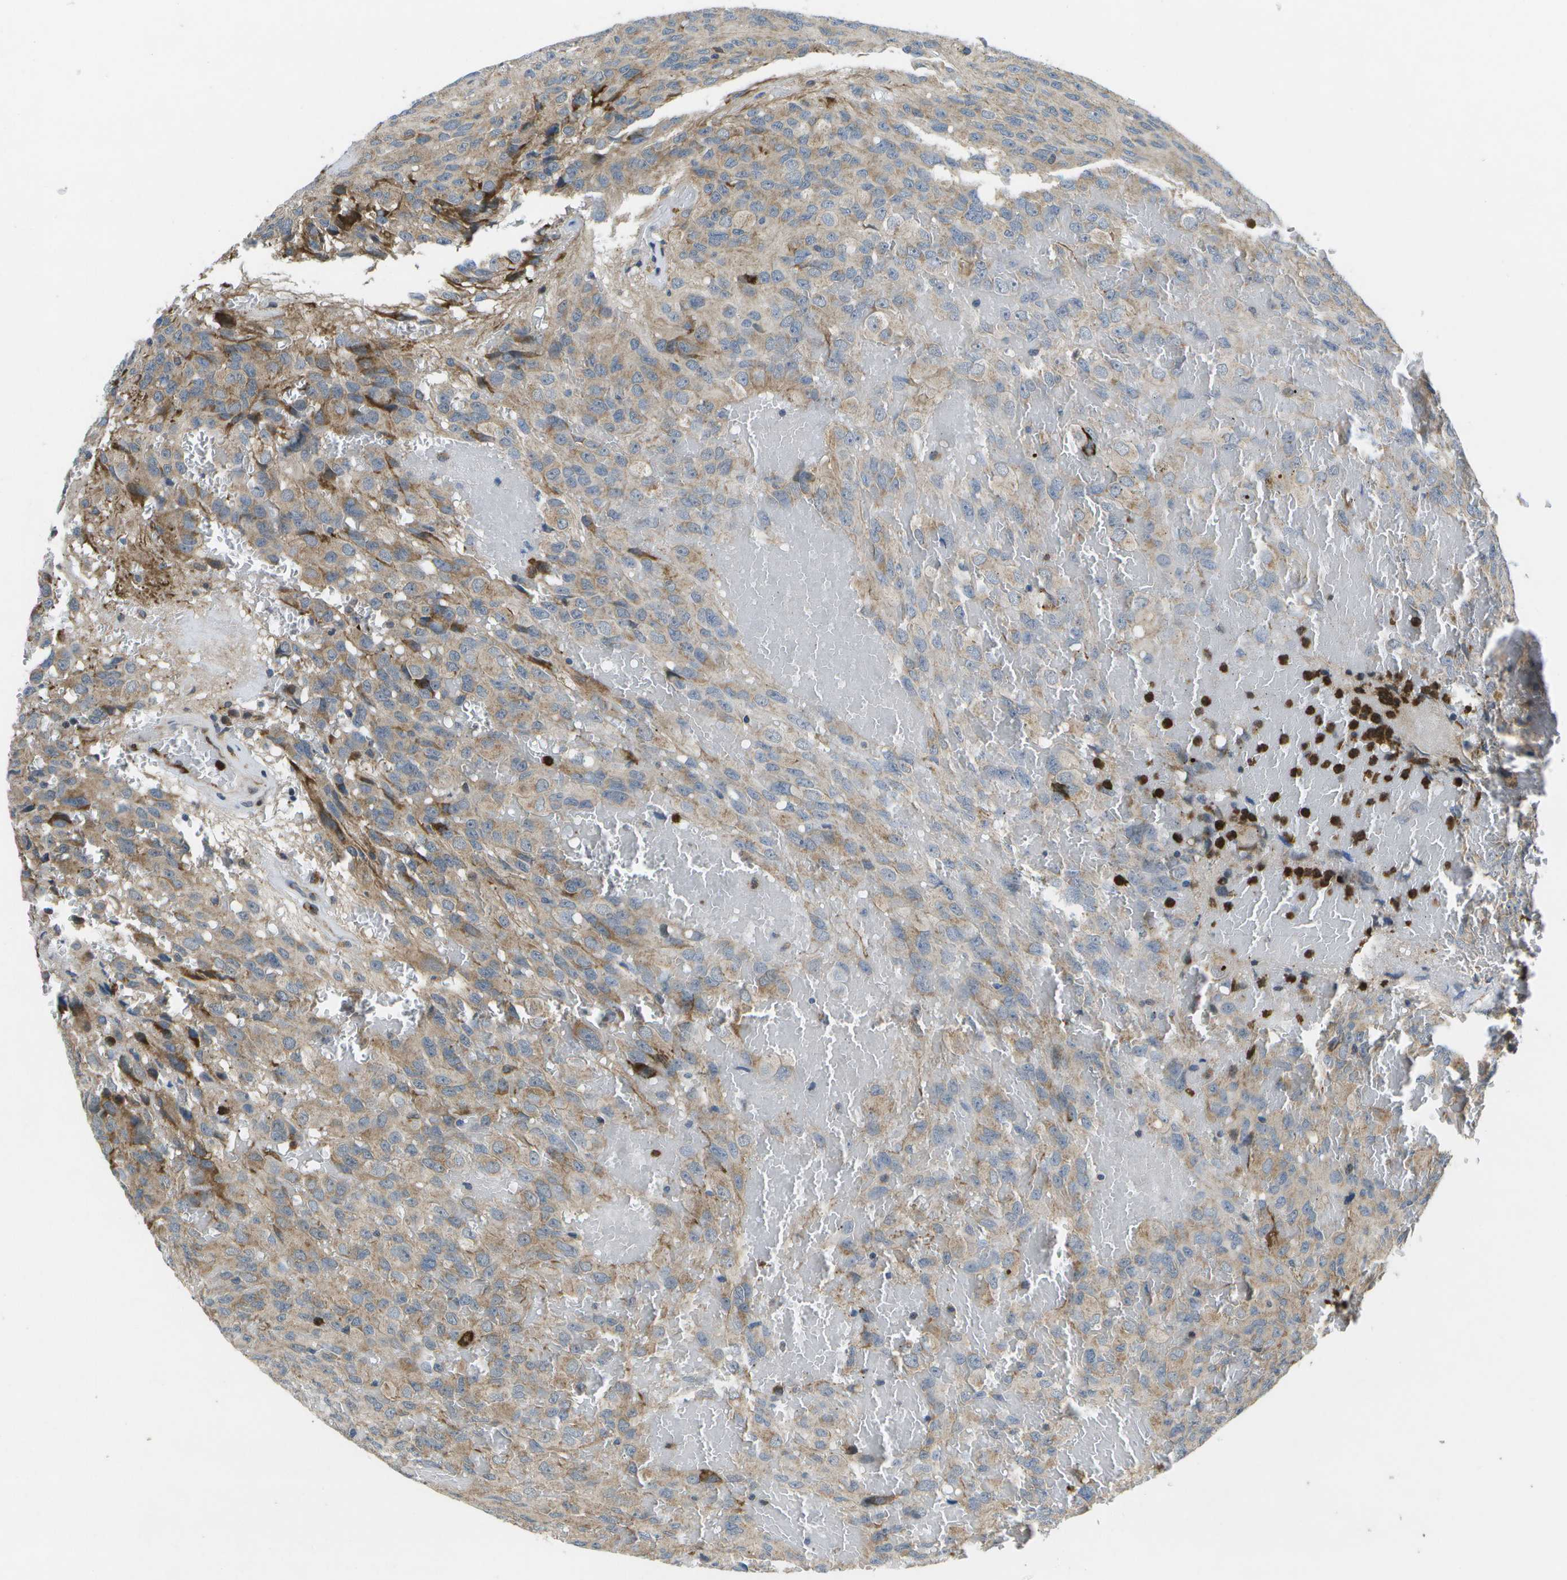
{"staining": {"intensity": "moderate", "quantity": "<25%", "location": "cytoplasmic/membranous"}, "tissue": "glioma", "cell_type": "Tumor cells", "image_type": "cancer", "snomed": [{"axis": "morphology", "description": "Glioma, malignant, High grade"}, {"axis": "topography", "description": "Brain"}], "caption": "DAB immunohistochemical staining of human malignant glioma (high-grade) reveals moderate cytoplasmic/membranous protein expression in approximately <25% of tumor cells. The staining was performed using DAB (3,3'-diaminobenzidine) to visualize the protein expression in brown, while the nuclei were stained in blue with hematoxylin (Magnification: 20x).", "gene": "GALNT15", "patient": {"sex": "male", "age": 32}}